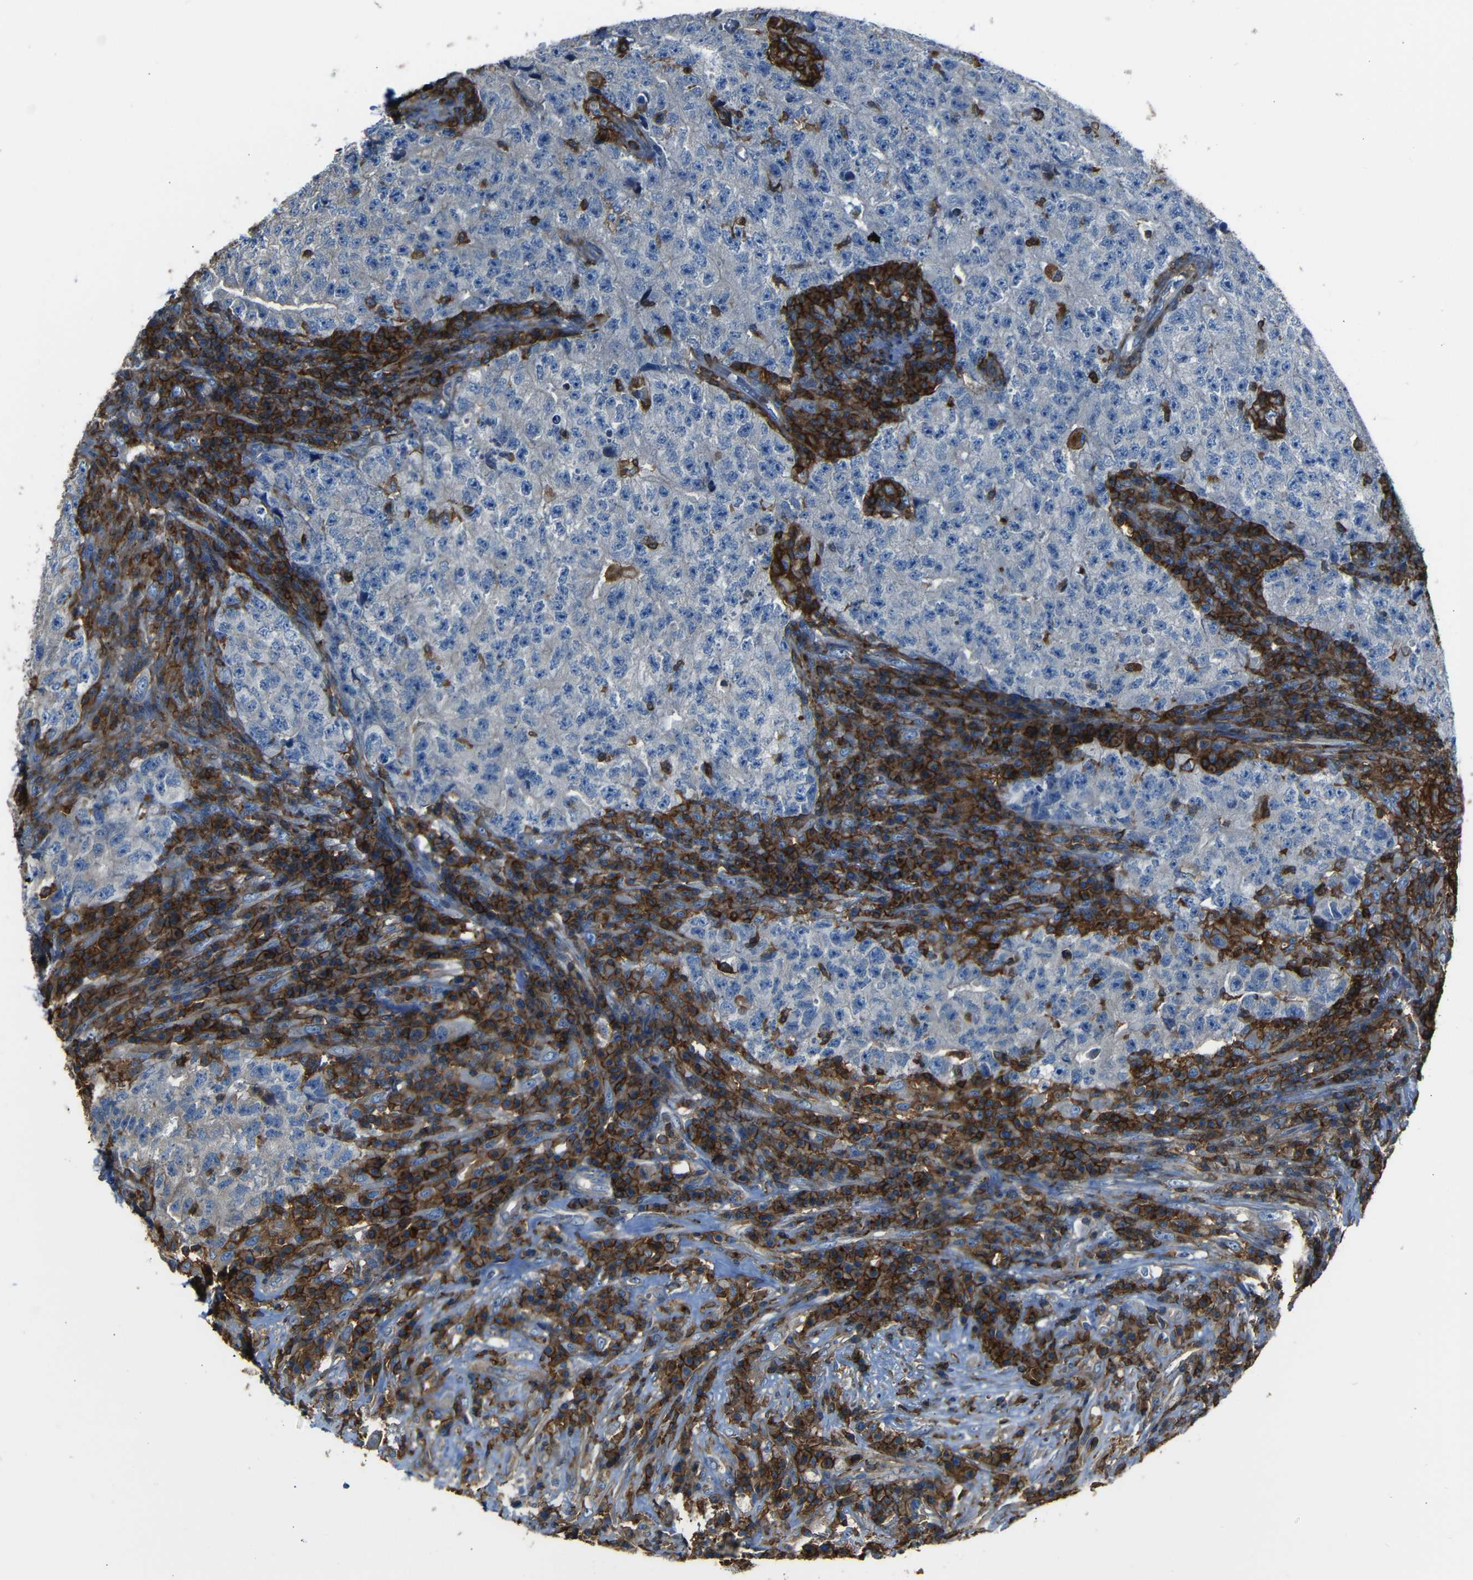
{"staining": {"intensity": "negative", "quantity": "none", "location": "none"}, "tissue": "testis cancer", "cell_type": "Tumor cells", "image_type": "cancer", "snomed": [{"axis": "morphology", "description": "Necrosis, NOS"}, {"axis": "morphology", "description": "Carcinoma, Embryonal, NOS"}, {"axis": "topography", "description": "Testis"}], "caption": "IHC histopathology image of testis embryonal carcinoma stained for a protein (brown), which demonstrates no staining in tumor cells.", "gene": "ADGRE5", "patient": {"sex": "male", "age": 19}}